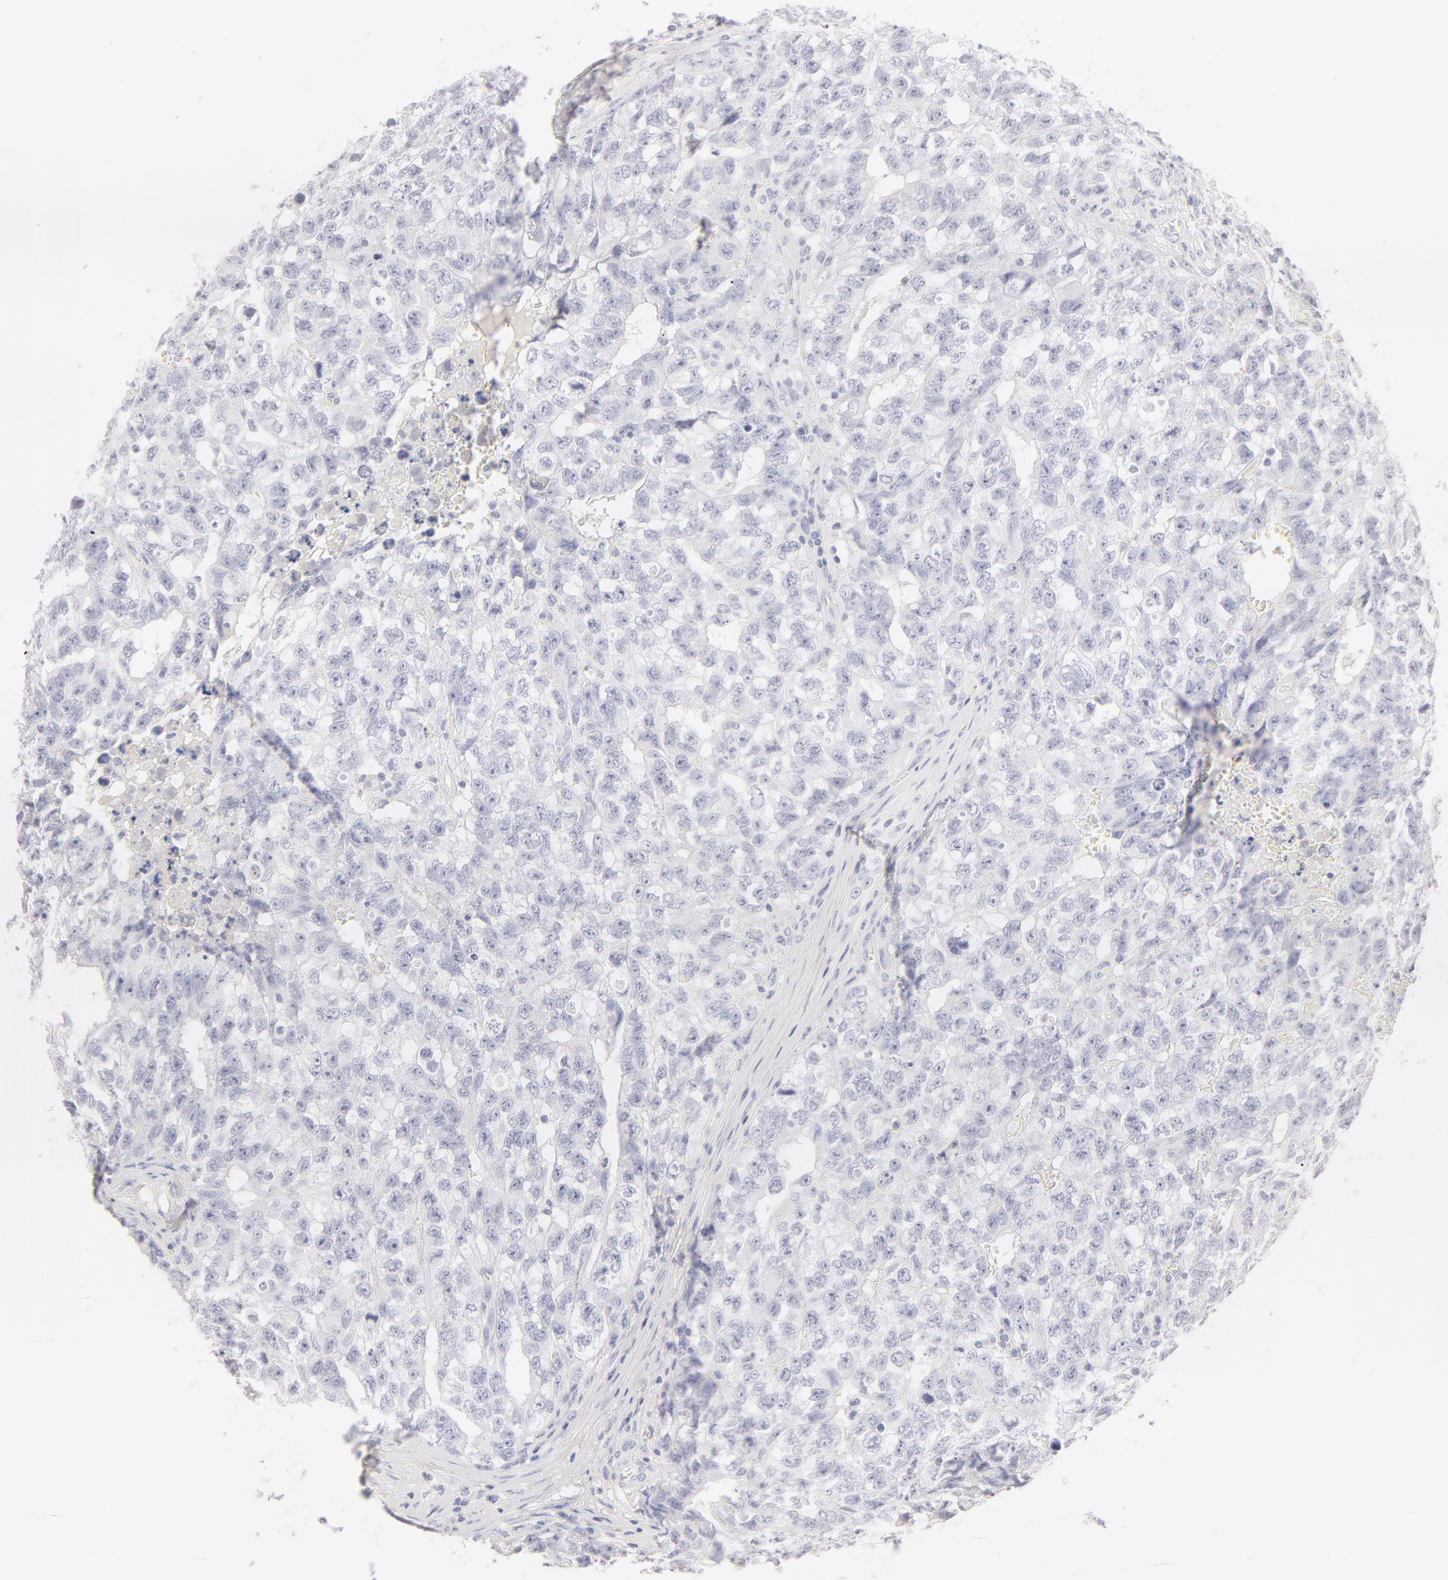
{"staining": {"intensity": "negative", "quantity": "none", "location": "none"}, "tissue": "testis cancer", "cell_type": "Tumor cells", "image_type": "cancer", "snomed": [{"axis": "morphology", "description": "Carcinoma, Embryonal, NOS"}, {"axis": "topography", "description": "Testis"}], "caption": "IHC micrograph of testis cancer stained for a protein (brown), which shows no positivity in tumor cells. Brightfield microscopy of IHC stained with DAB (3,3'-diaminobenzidine) (brown) and hematoxylin (blue), captured at high magnification.", "gene": "LGALS7B", "patient": {"sex": "male", "age": 31}}